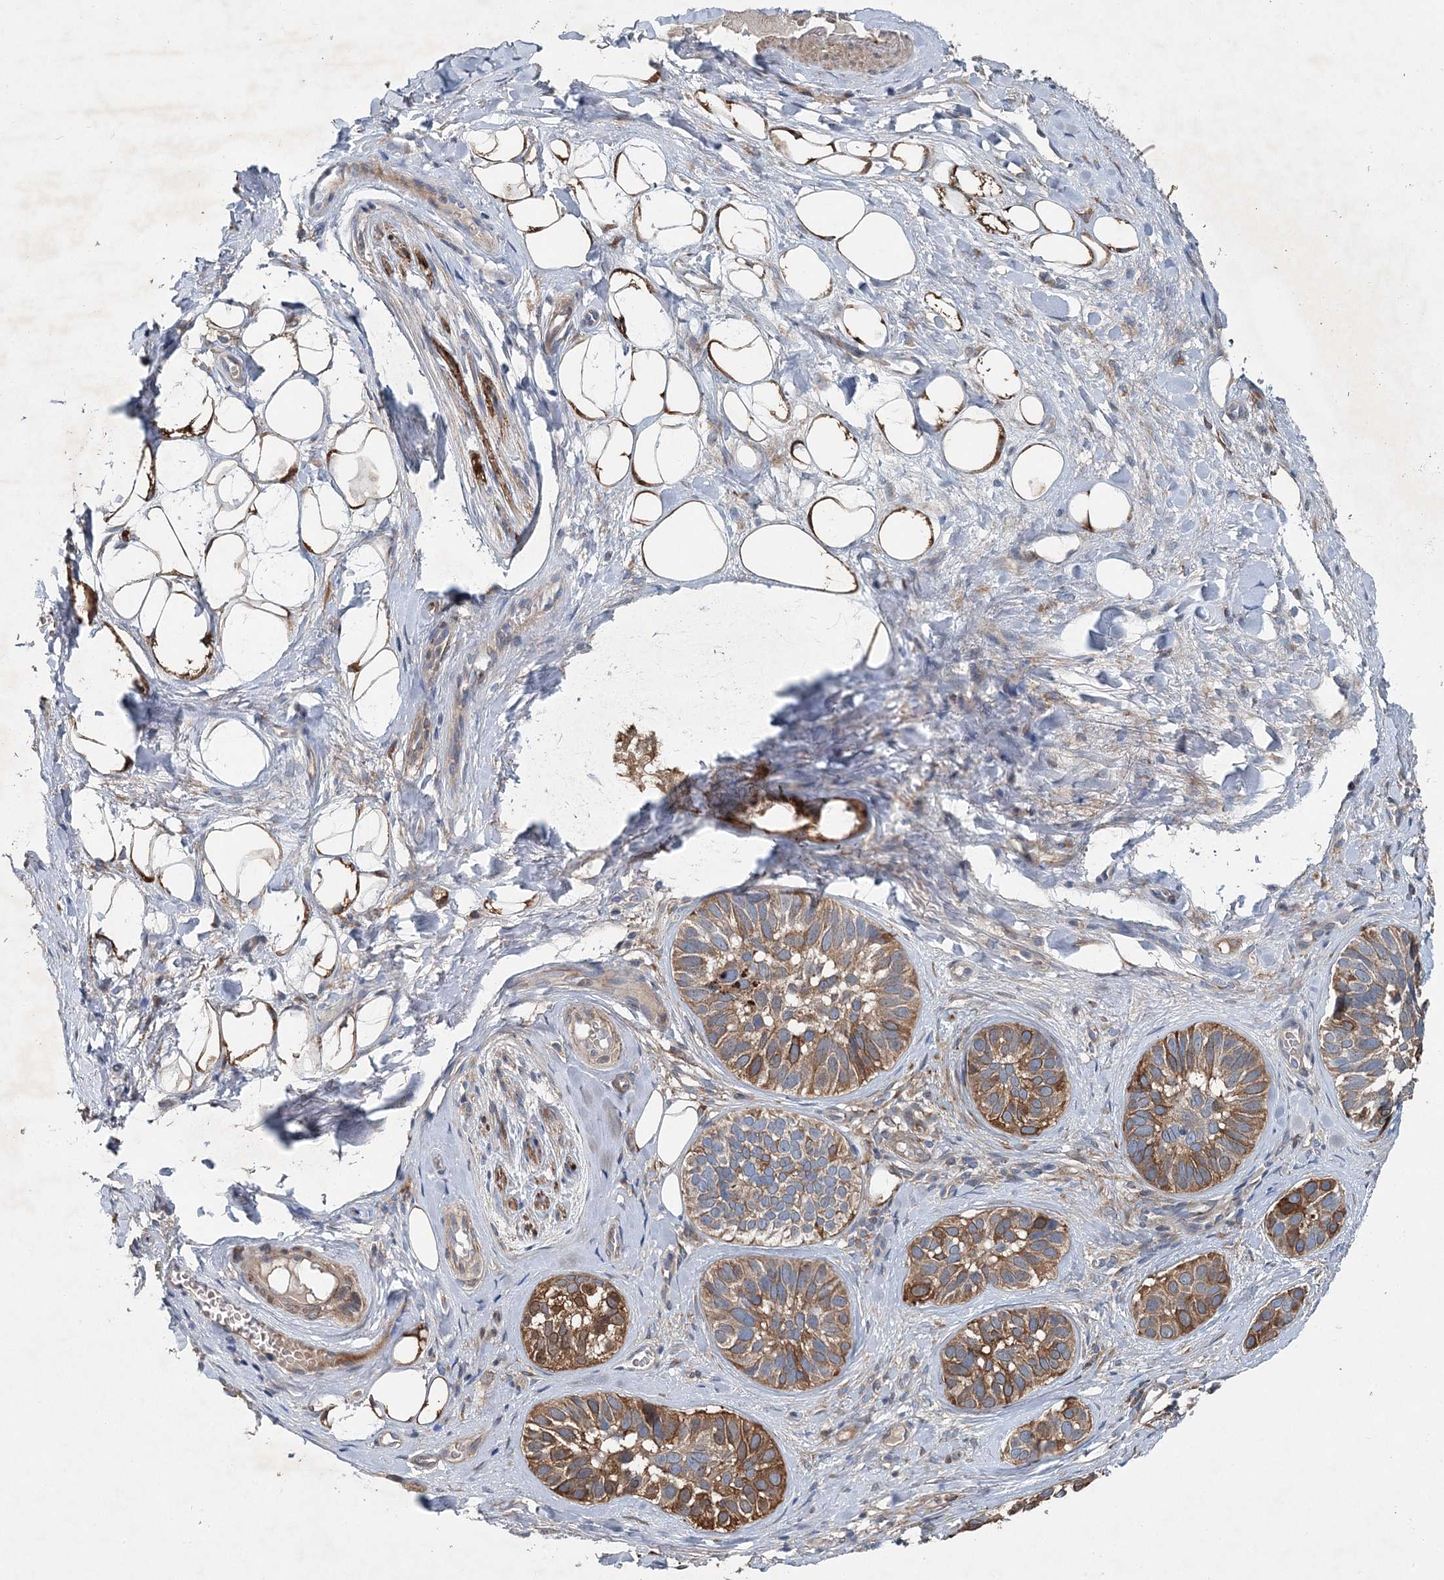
{"staining": {"intensity": "moderate", "quantity": ">75%", "location": "cytoplasmic/membranous"}, "tissue": "skin cancer", "cell_type": "Tumor cells", "image_type": "cancer", "snomed": [{"axis": "morphology", "description": "Basal cell carcinoma"}, {"axis": "topography", "description": "Skin"}], "caption": "DAB immunohistochemical staining of skin cancer (basal cell carcinoma) exhibits moderate cytoplasmic/membranous protein expression in approximately >75% of tumor cells.", "gene": "SPOPL", "patient": {"sex": "male", "age": 62}}